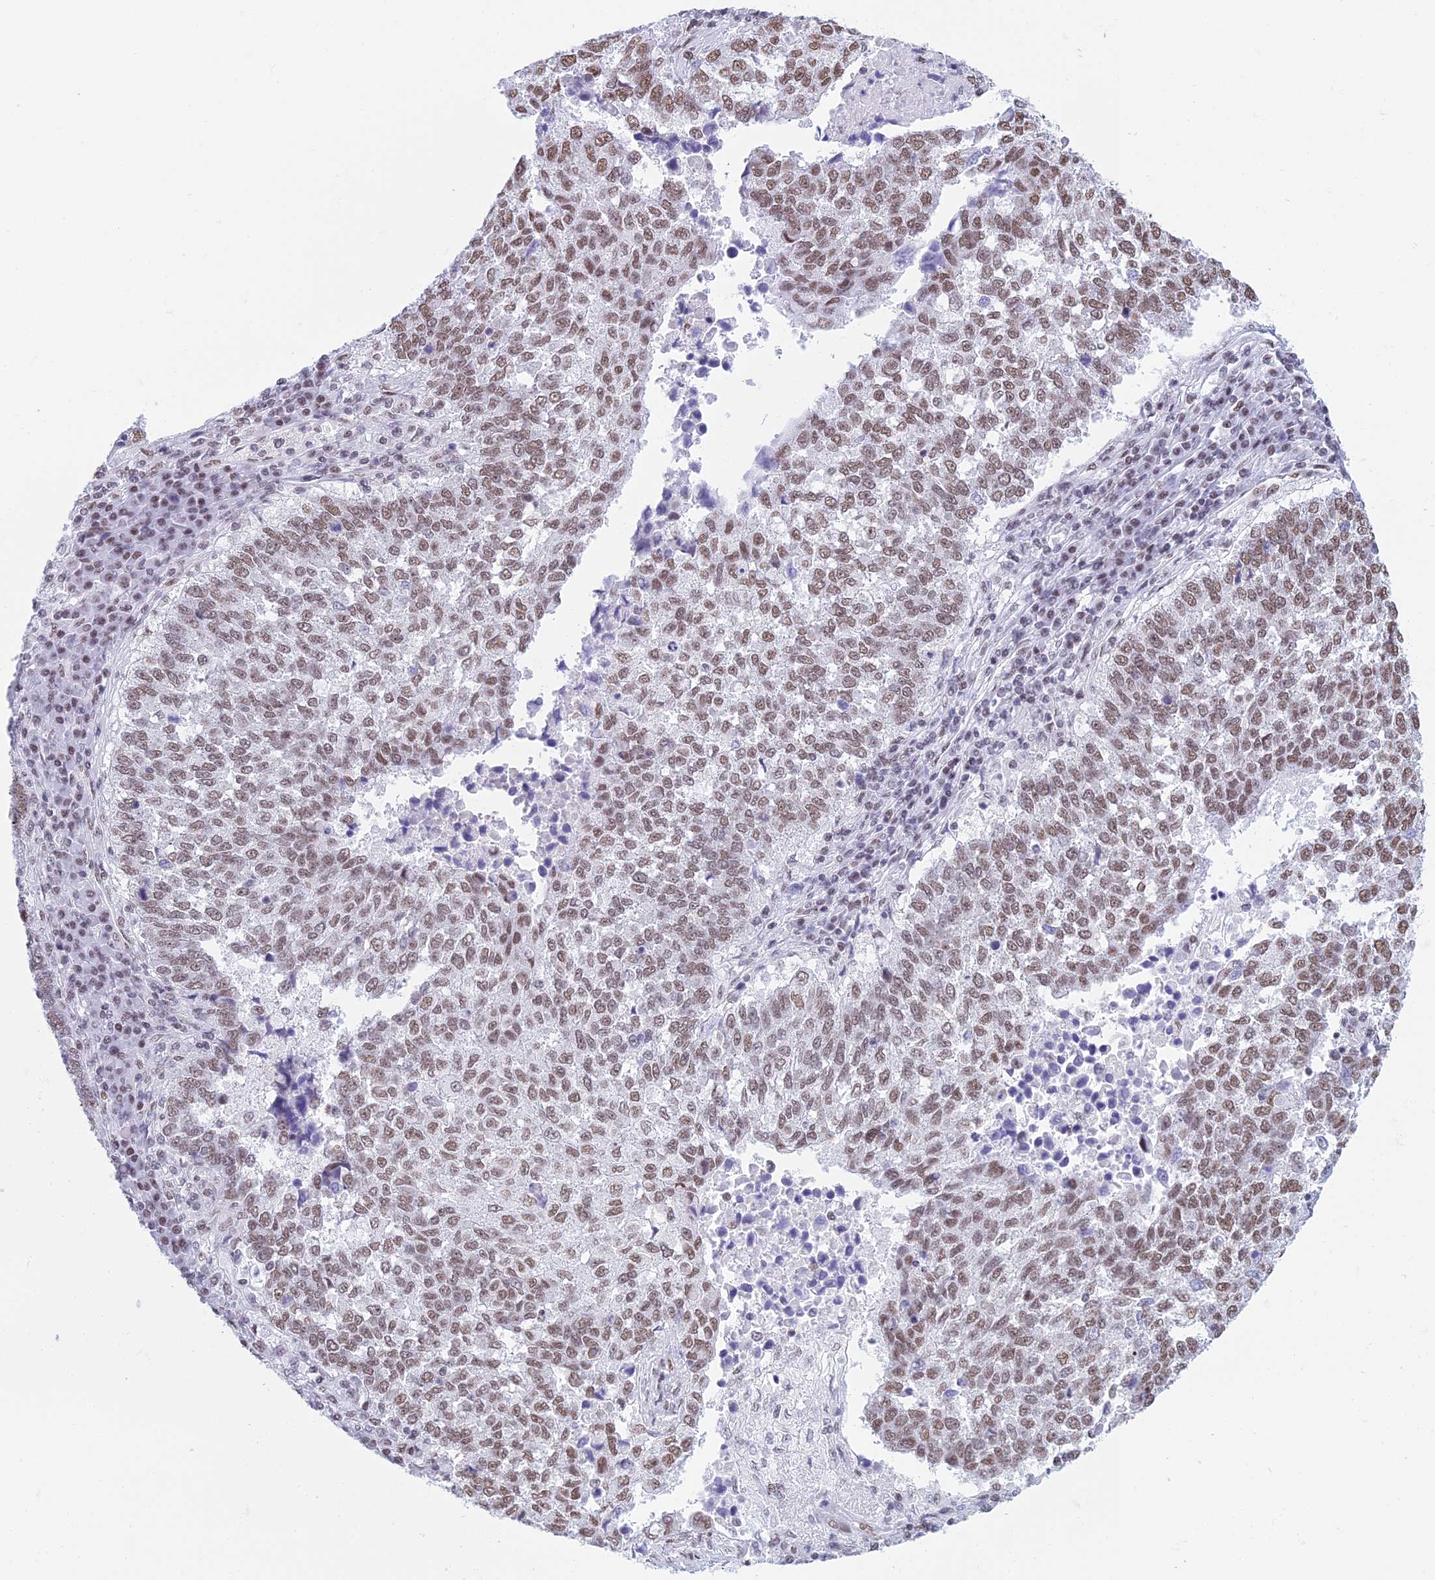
{"staining": {"intensity": "moderate", "quantity": ">75%", "location": "nuclear"}, "tissue": "lung cancer", "cell_type": "Tumor cells", "image_type": "cancer", "snomed": [{"axis": "morphology", "description": "Squamous cell carcinoma, NOS"}, {"axis": "topography", "description": "Lung"}], "caption": "DAB immunohistochemical staining of human lung squamous cell carcinoma reveals moderate nuclear protein expression in about >75% of tumor cells.", "gene": "CDC26", "patient": {"sex": "male", "age": 73}}